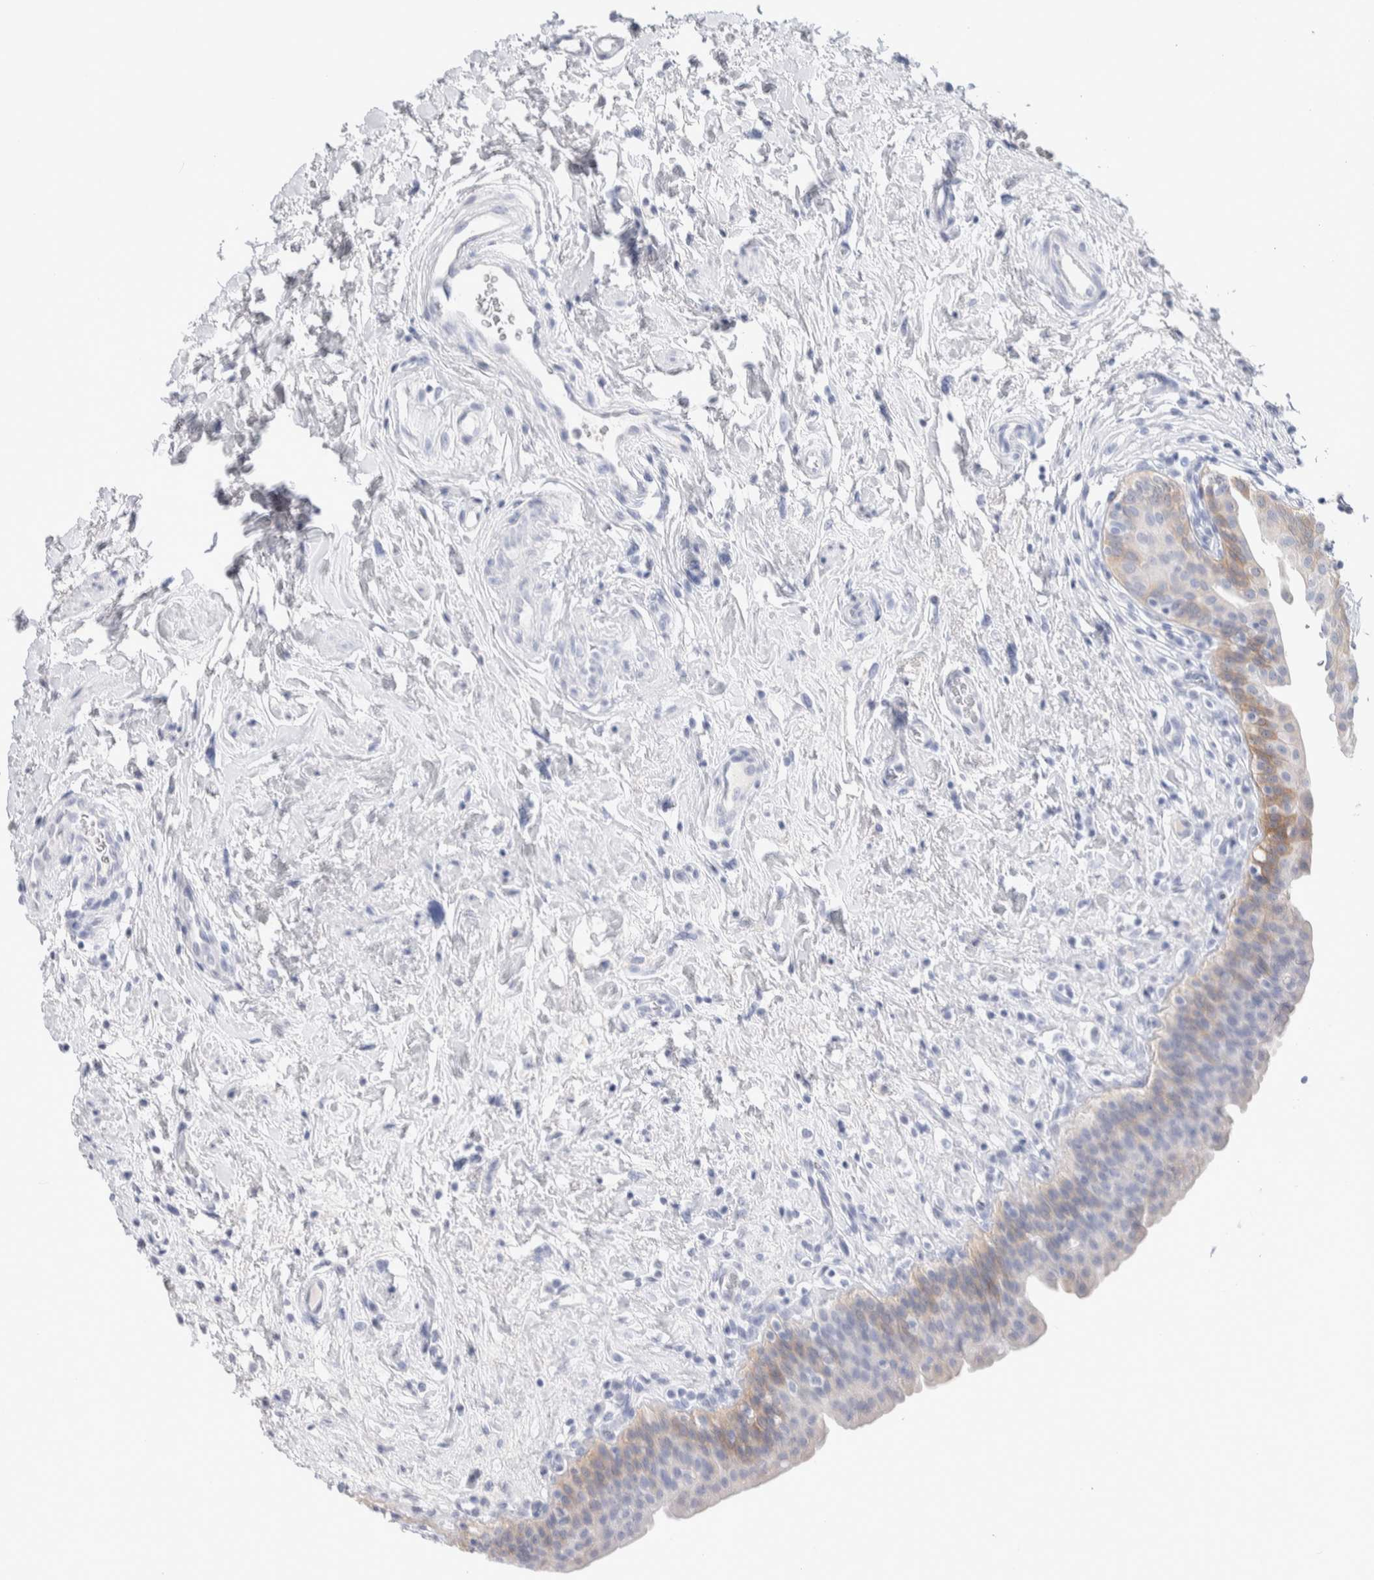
{"staining": {"intensity": "weak", "quantity": "<25%", "location": "cytoplasmic/membranous"}, "tissue": "urinary bladder", "cell_type": "Urothelial cells", "image_type": "normal", "snomed": [{"axis": "morphology", "description": "Normal tissue, NOS"}, {"axis": "topography", "description": "Urinary bladder"}], "caption": "Histopathology image shows no significant protein expression in urothelial cells of normal urinary bladder.", "gene": "GDA", "patient": {"sex": "male", "age": 83}}